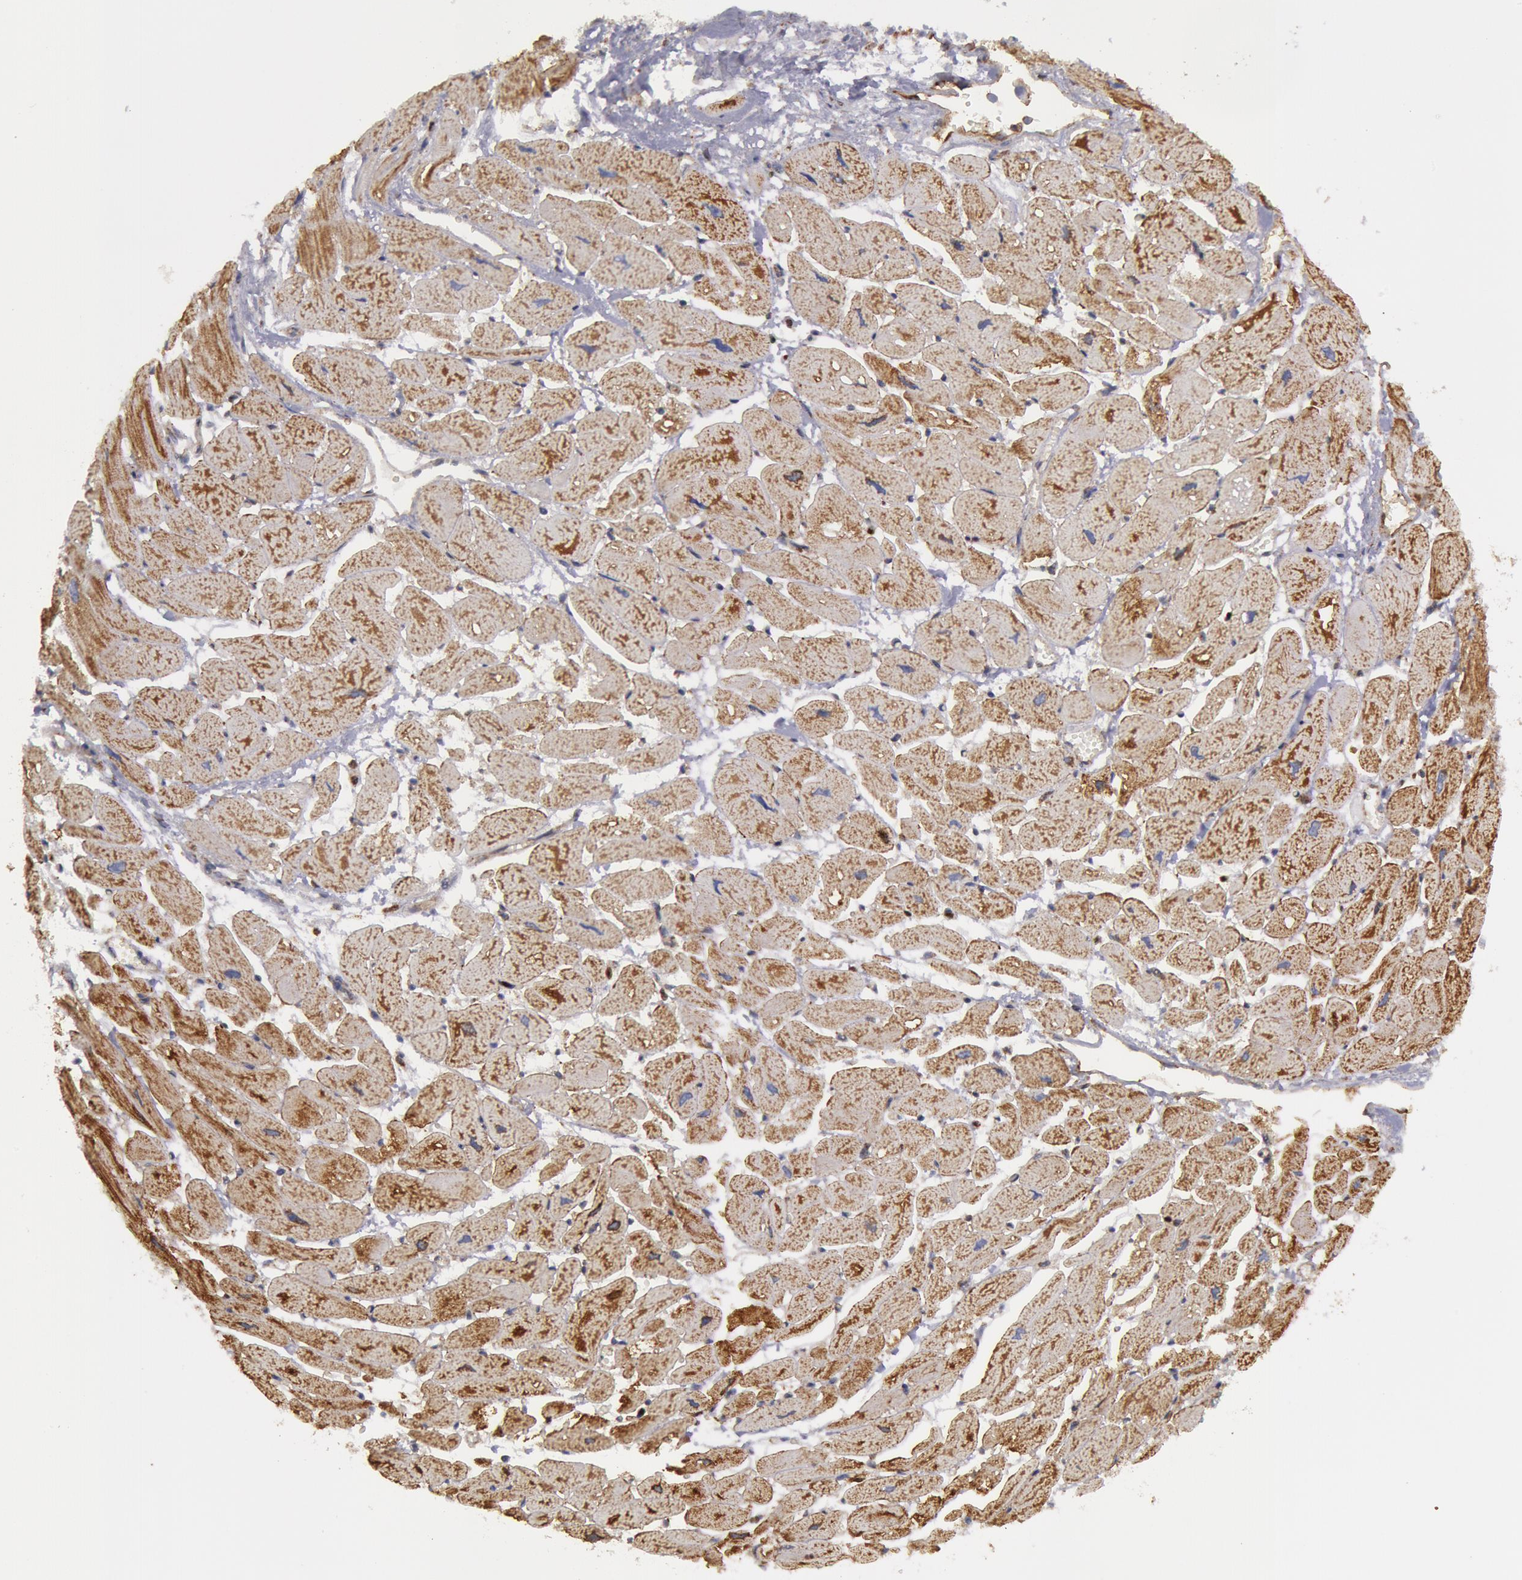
{"staining": {"intensity": "moderate", "quantity": "25%-75%", "location": "cytoplasmic/membranous"}, "tissue": "heart muscle", "cell_type": "Cardiomyocytes", "image_type": "normal", "snomed": [{"axis": "morphology", "description": "Normal tissue, NOS"}, {"axis": "topography", "description": "Heart"}], "caption": "Moderate cytoplasmic/membranous staining is present in about 25%-75% of cardiomyocytes in normal heart muscle.", "gene": "ERBB2", "patient": {"sex": "female", "age": 54}}